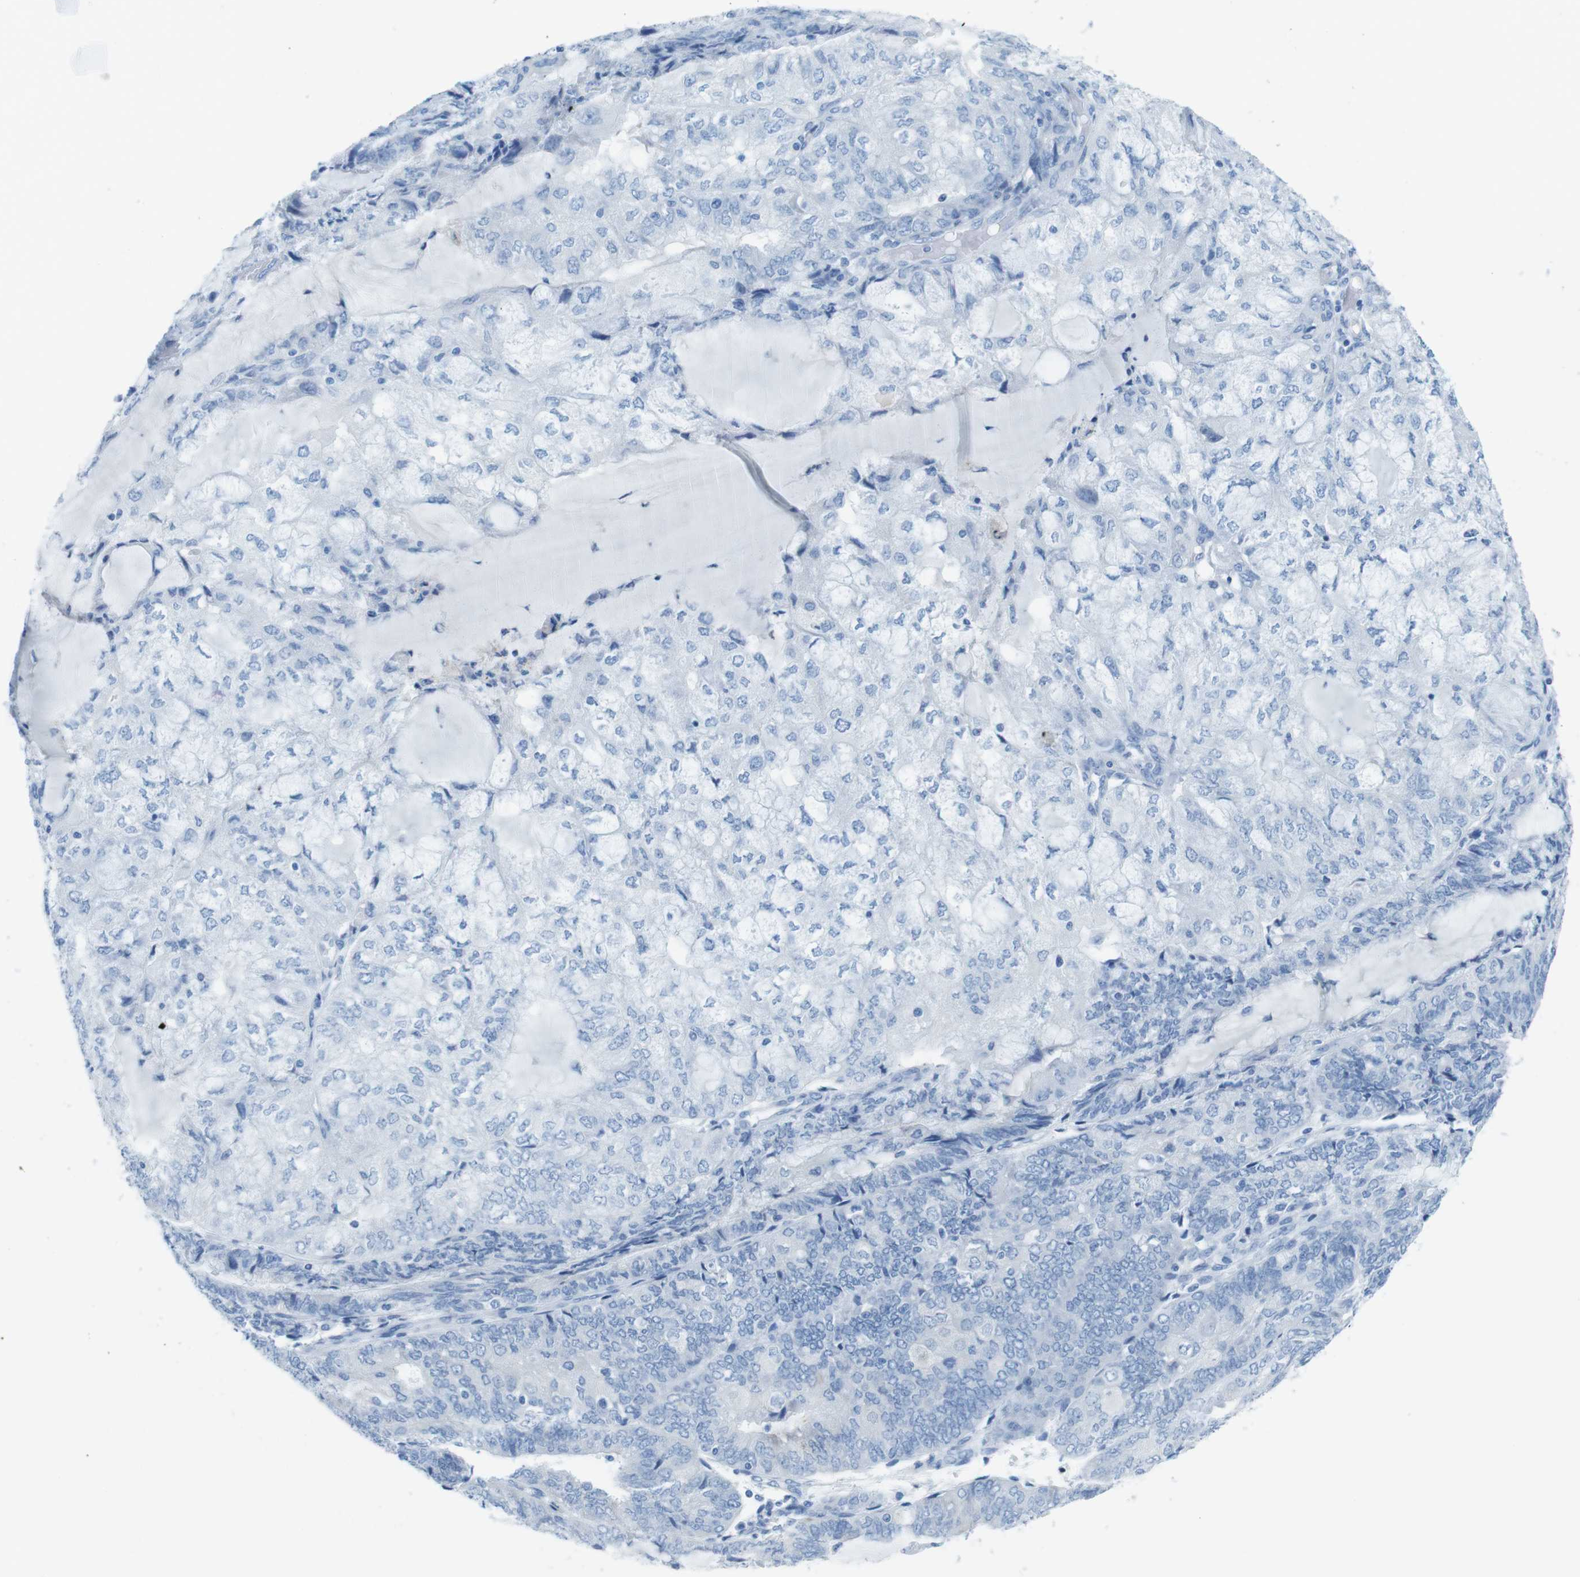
{"staining": {"intensity": "negative", "quantity": "none", "location": "none"}, "tissue": "endometrial cancer", "cell_type": "Tumor cells", "image_type": "cancer", "snomed": [{"axis": "morphology", "description": "Adenocarcinoma, NOS"}, {"axis": "topography", "description": "Endometrium"}], "caption": "Immunohistochemical staining of human adenocarcinoma (endometrial) reveals no significant positivity in tumor cells.", "gene": "GAP43", "patient": {"sex": "female", "age": 81}}